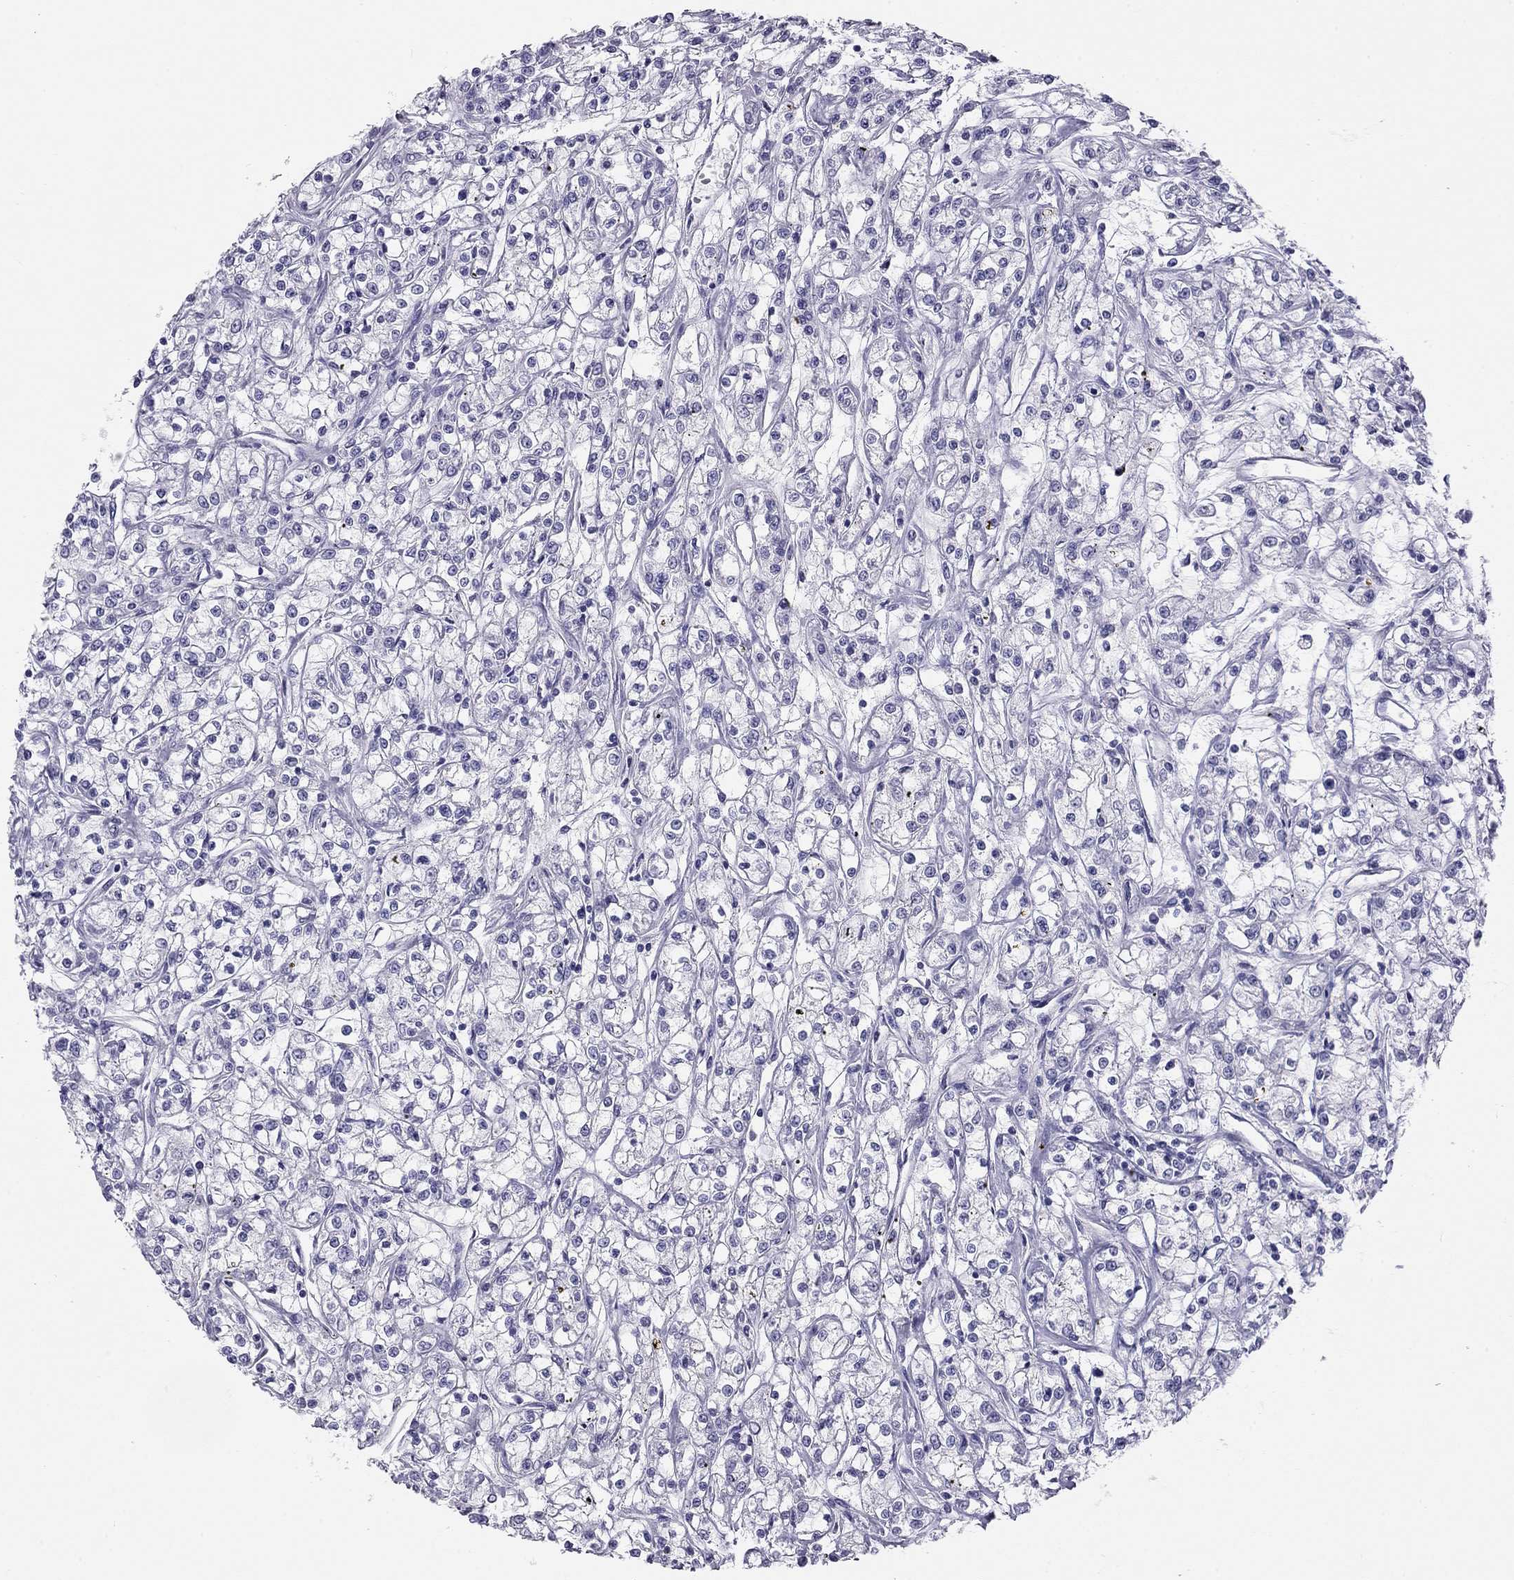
{"staining": {"intensity": "negative", "quantity": "none", "location": "none"}, "tissue": "renal cancer", "cell_type": "Tumor cells", "image_type": "cancer", "snomed": [{"axis": "morphology", "description": "Adenocarcinoma, NOS"}, {"axis": "topography", "description": "Kidney"}], "caption": "The photomicrograph shows no significant positivity in tumor cells of renal cancer (adenocarcinoma).", "gene": "KLRG1", "patient": {"sex": "female", "age": 59}}